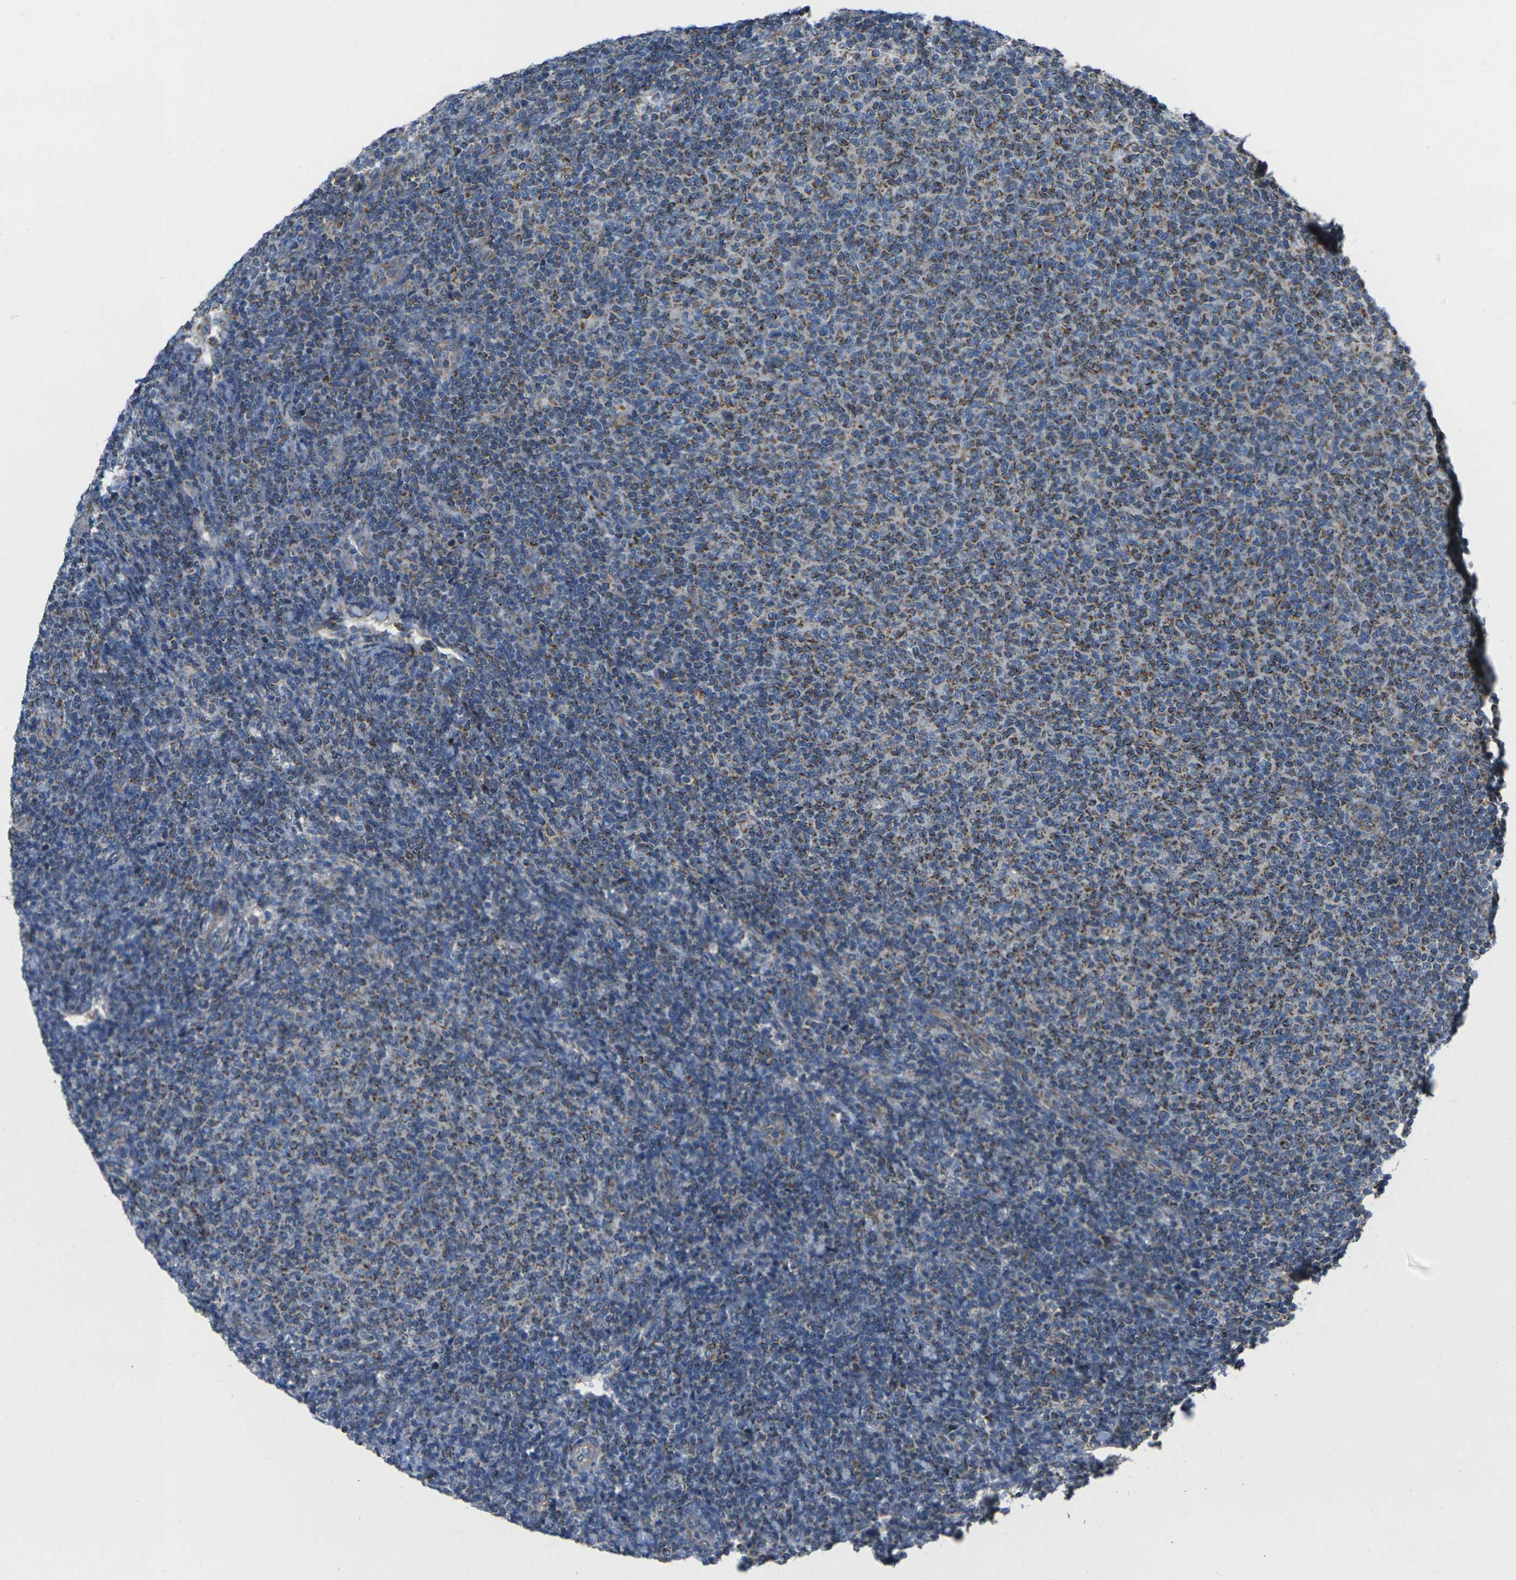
{"staining": {"intensity": "moderate", "quantity": "<25%", "location": "cytoplasmic/membranous"}, "tissue": "lymphoma", "cell_type": "Tumor cells", "image_type": "cancer", "snomed": [{"axis": "morphology", "description": "Malignant lymphoma, non-Hodgkin's type, Low grade"}, {"axis": "topography", "description": "Lymph node"}], "caption": "The photomicrograph exhibits staining of low-grade malignant lymphoma, non-Hodgkin's type, revealing moderate cytoplasmic/membranous protein staining (brown color) within tumor cells.", "gene": "TMEM120B", "patient": {"sex": "male", "age": 66}}